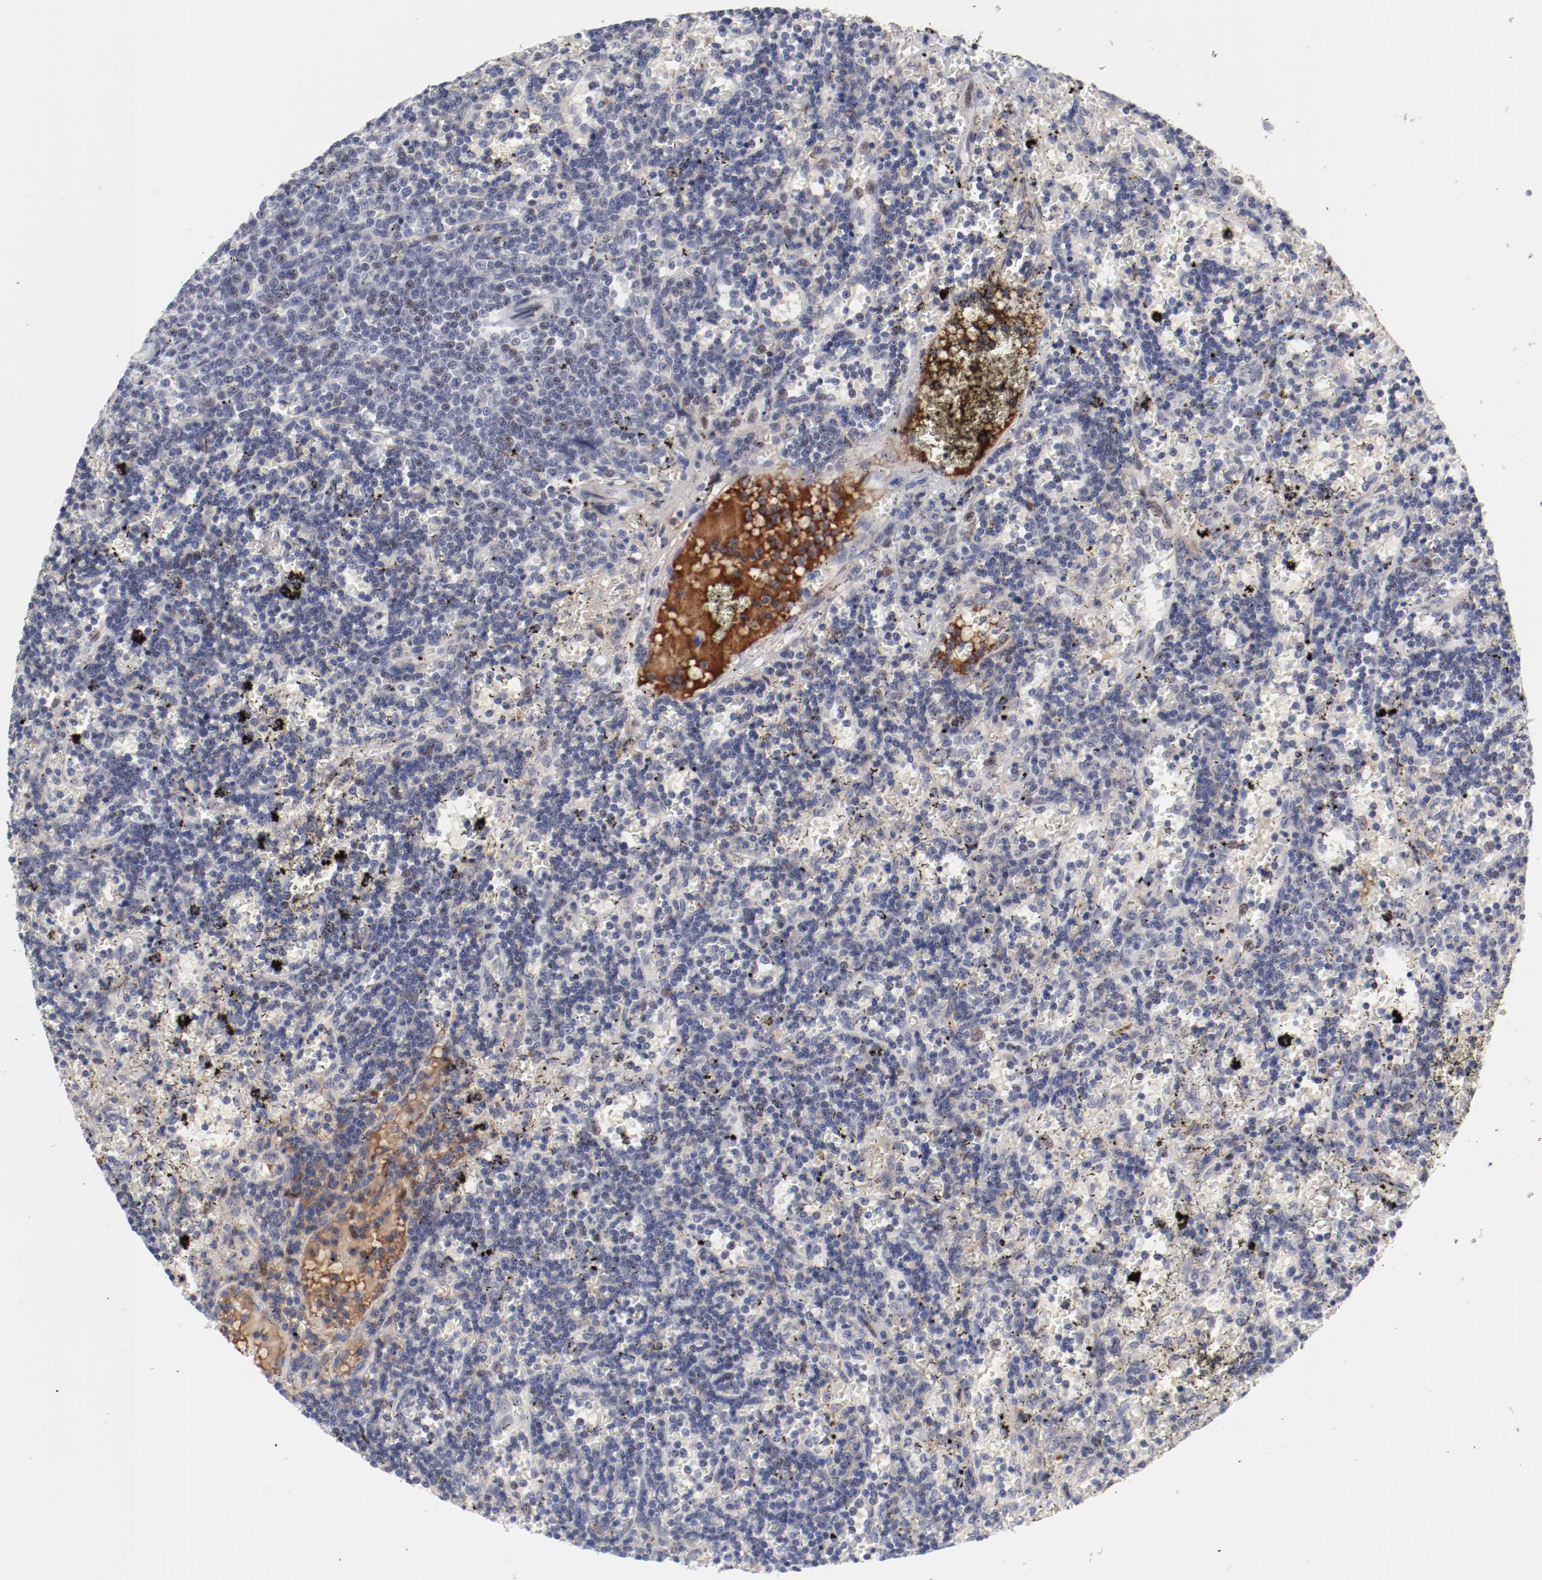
{"staining": {"intensity": "negative", "quantity": "none", "location": "none"}, "tissue": "lymphoma", "cell_type": "Tumor cells", "image_type": "cancer", "snomed": [{"axis": "morphology", "description": "Malignant lymphoma, non-Hodgkin's type, Low grade"}, {"axis": "topography", "description": "Spleen"}], "caption": "The histopathology image exhibits no significant positivity in tumor cells of malignant lymphoma, non-Hodgkin's type (low-grade).", "gene": "FSCB", "patient": {"sex": "male", "age": 60}}